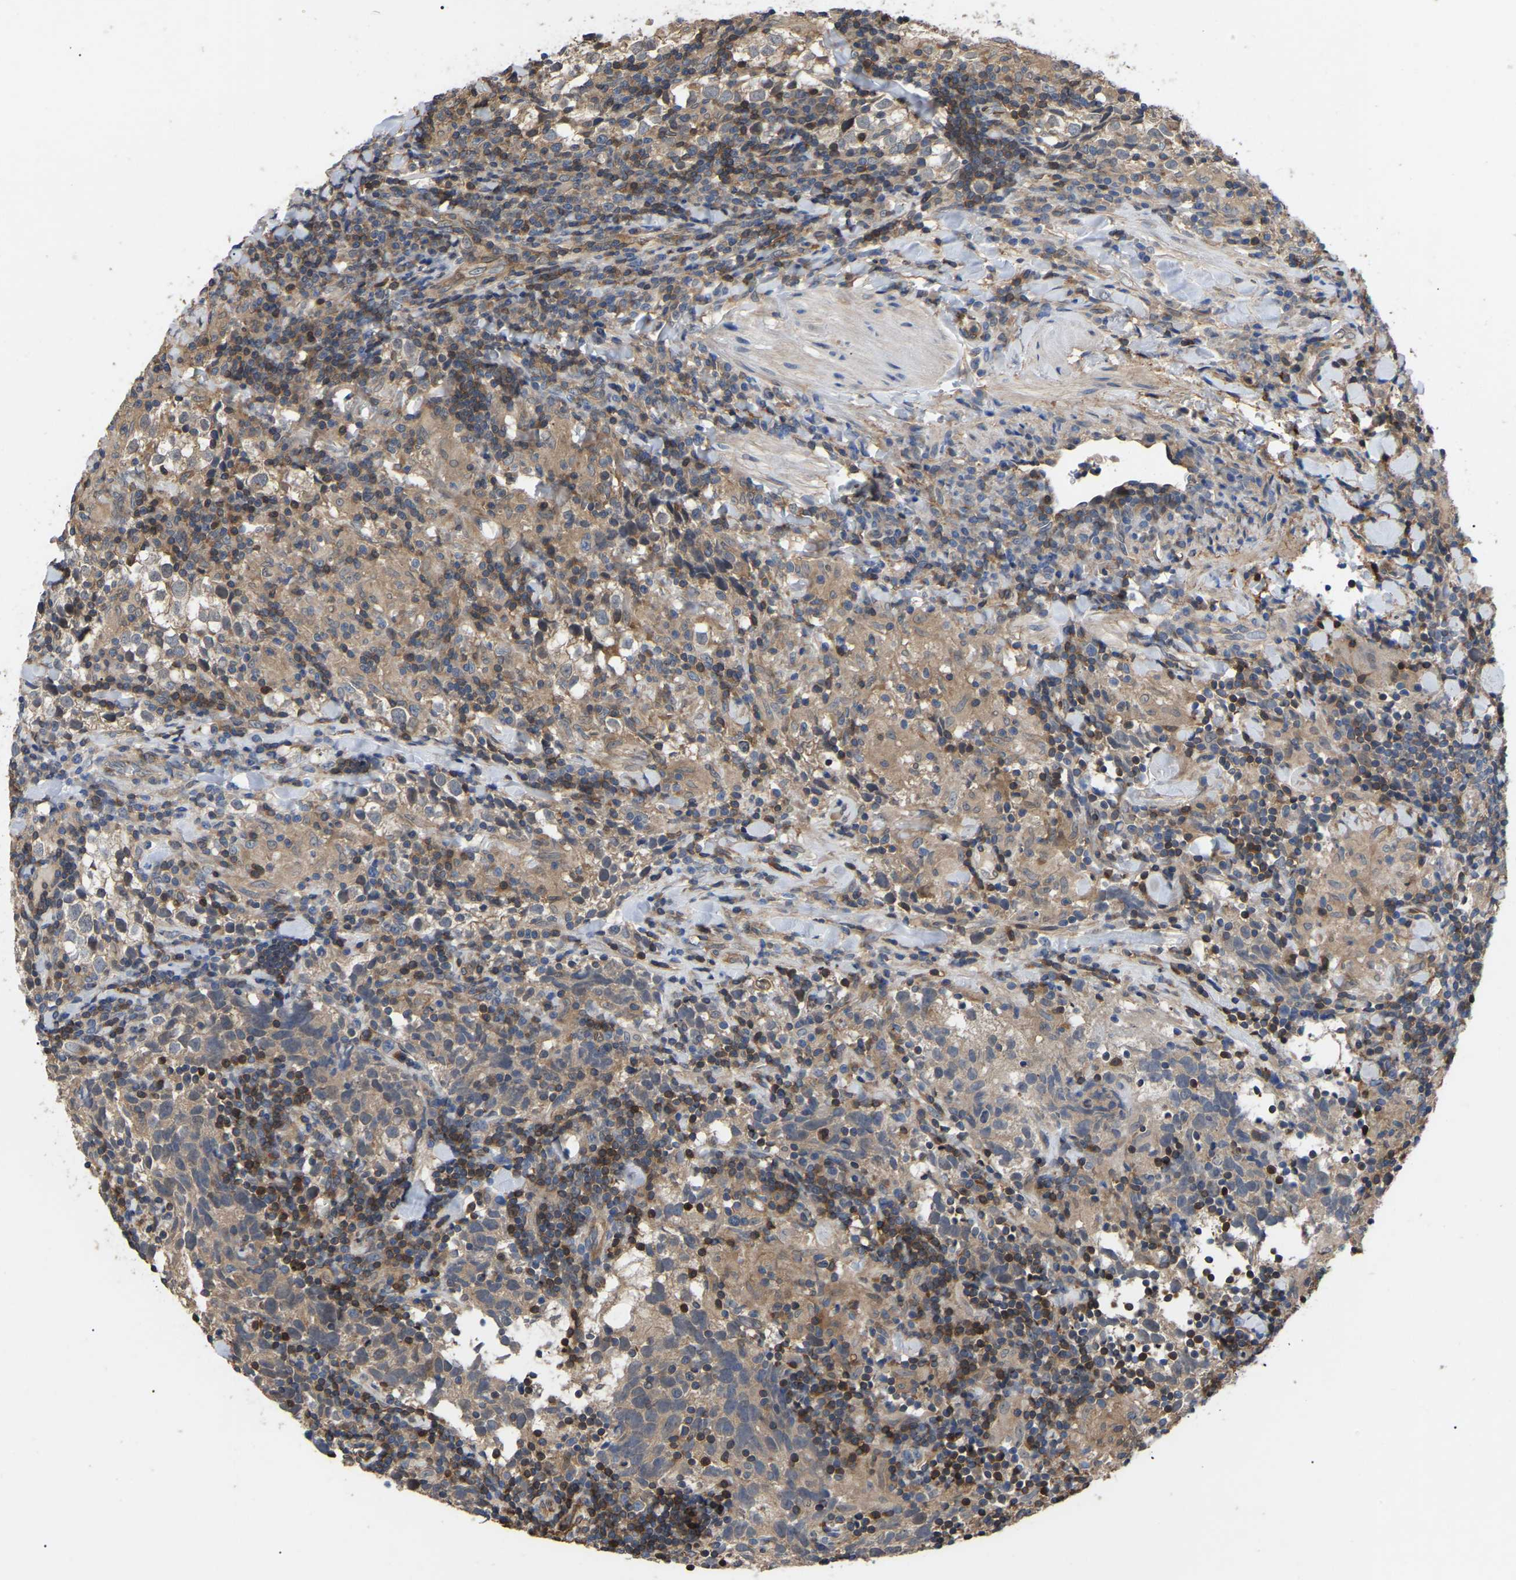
{"staining": {"intensity": "weak", "quantity": ">75%", "location": "cytoplasmic/membranous"}, "tissue": "testis cancer", "cell_type": "Tumor cells", "image_type": "cancer", "snomed": [{"axis": "morphology", "description": "Seminoma, NOS"}, {"axis": "morphology", "description": "Carcinoma, Embryonal, NOS"}, {"axis": "topography", "description": "Testis"}], "caption": "Testis embryonal carcinoma stained with a protein marker demonstrates weak staining in tumor cells.", "gene": "CIT", "patient": {"sex": "male", "age": 36}}